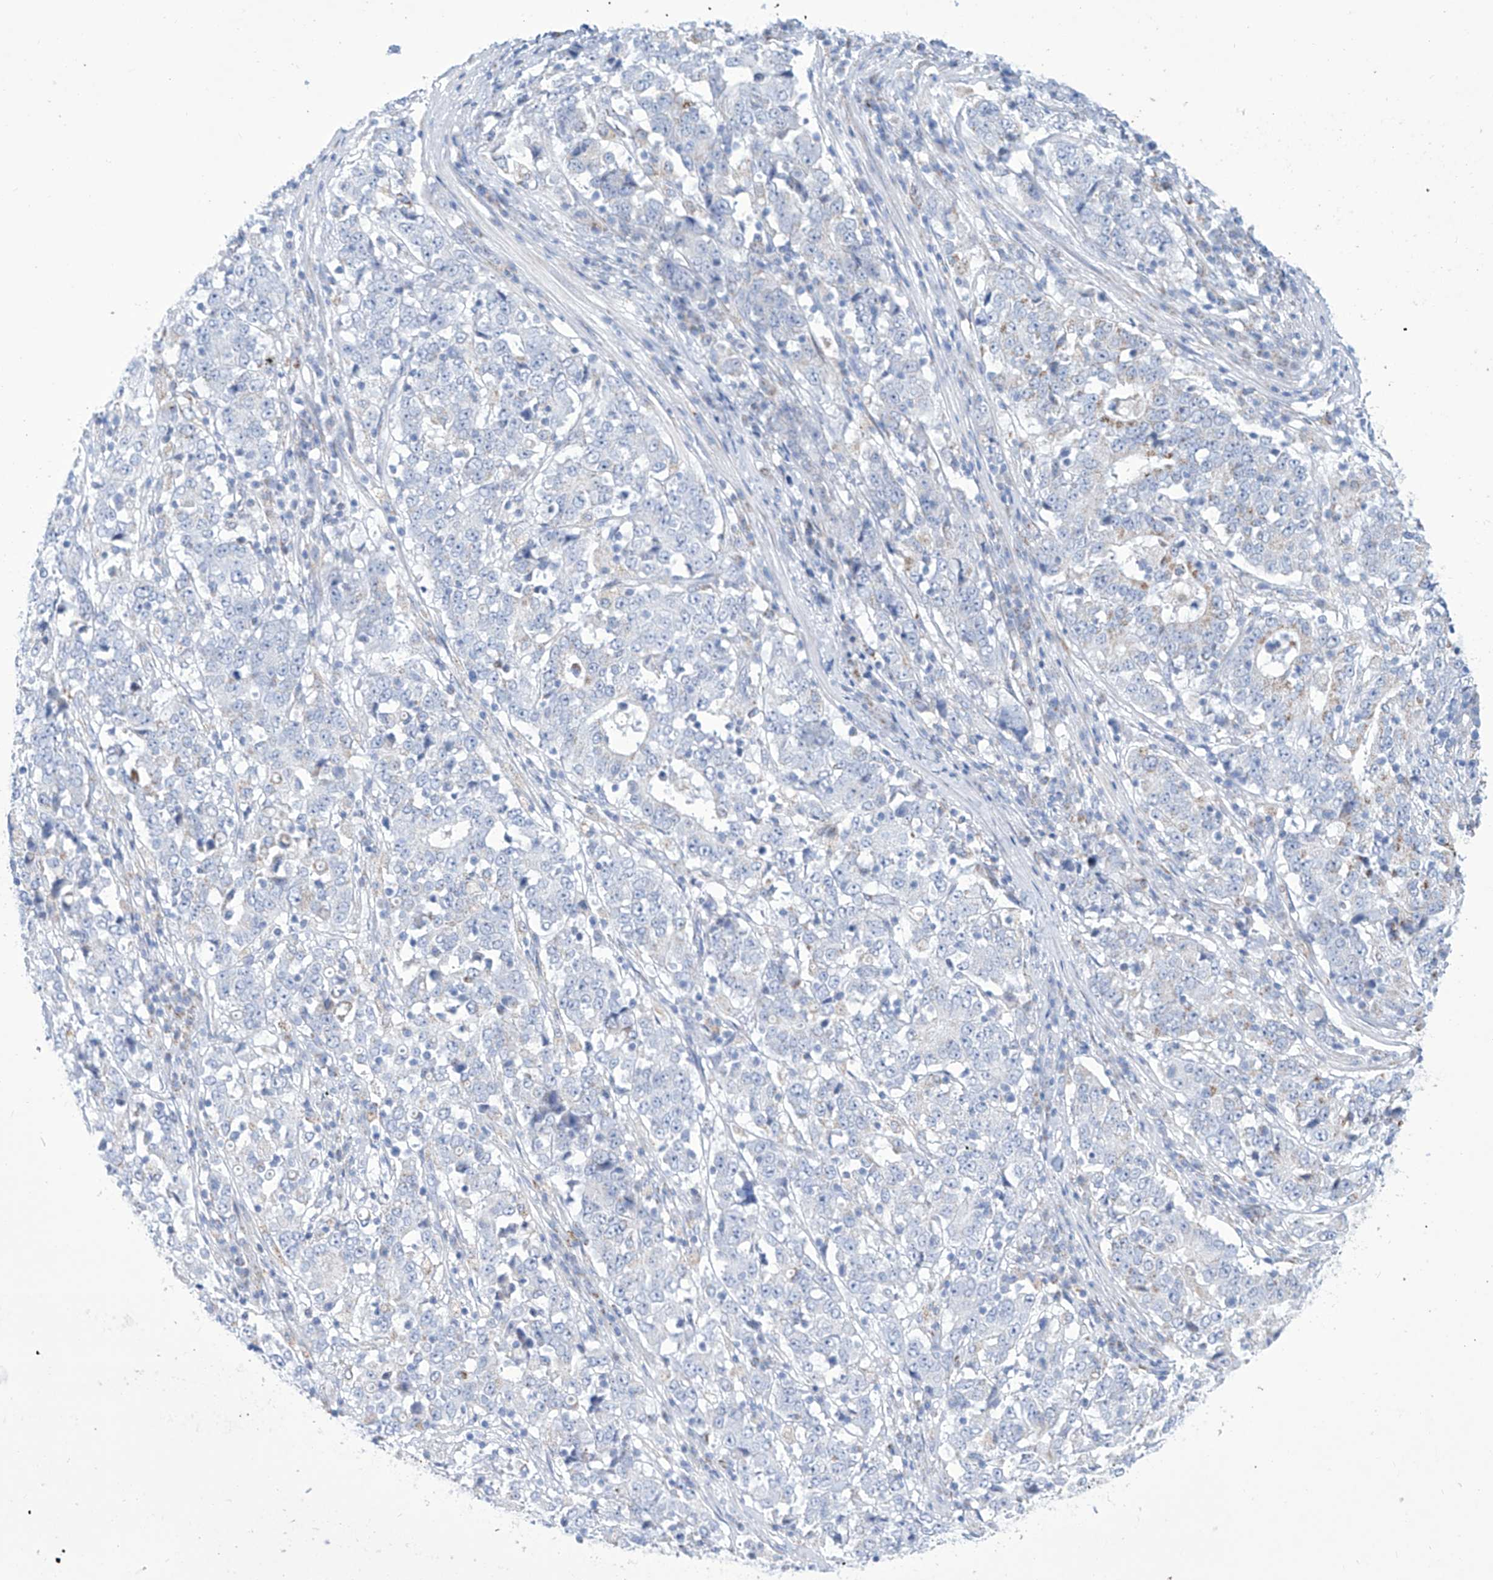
{"staining": {"intensity": "negative", "quantity": "none", "location": "none"}, "tissue": "stomach cancer", "cell_type": "Tumor cells", "image_type": "cancer", "snomed": [{"axis": "morphology", "description": "Adenocarcinoma, NOS"}, {"axis": "topography", "description": "Stomach"}], "caption": "Stomach cancer (adenocarcinoma) stained for a protein using immunohistochemistry (IHC) shows no positivity tumor cells.", "gene": "ALDH6A1", "patient": {"sex": "male", "age": 59}}